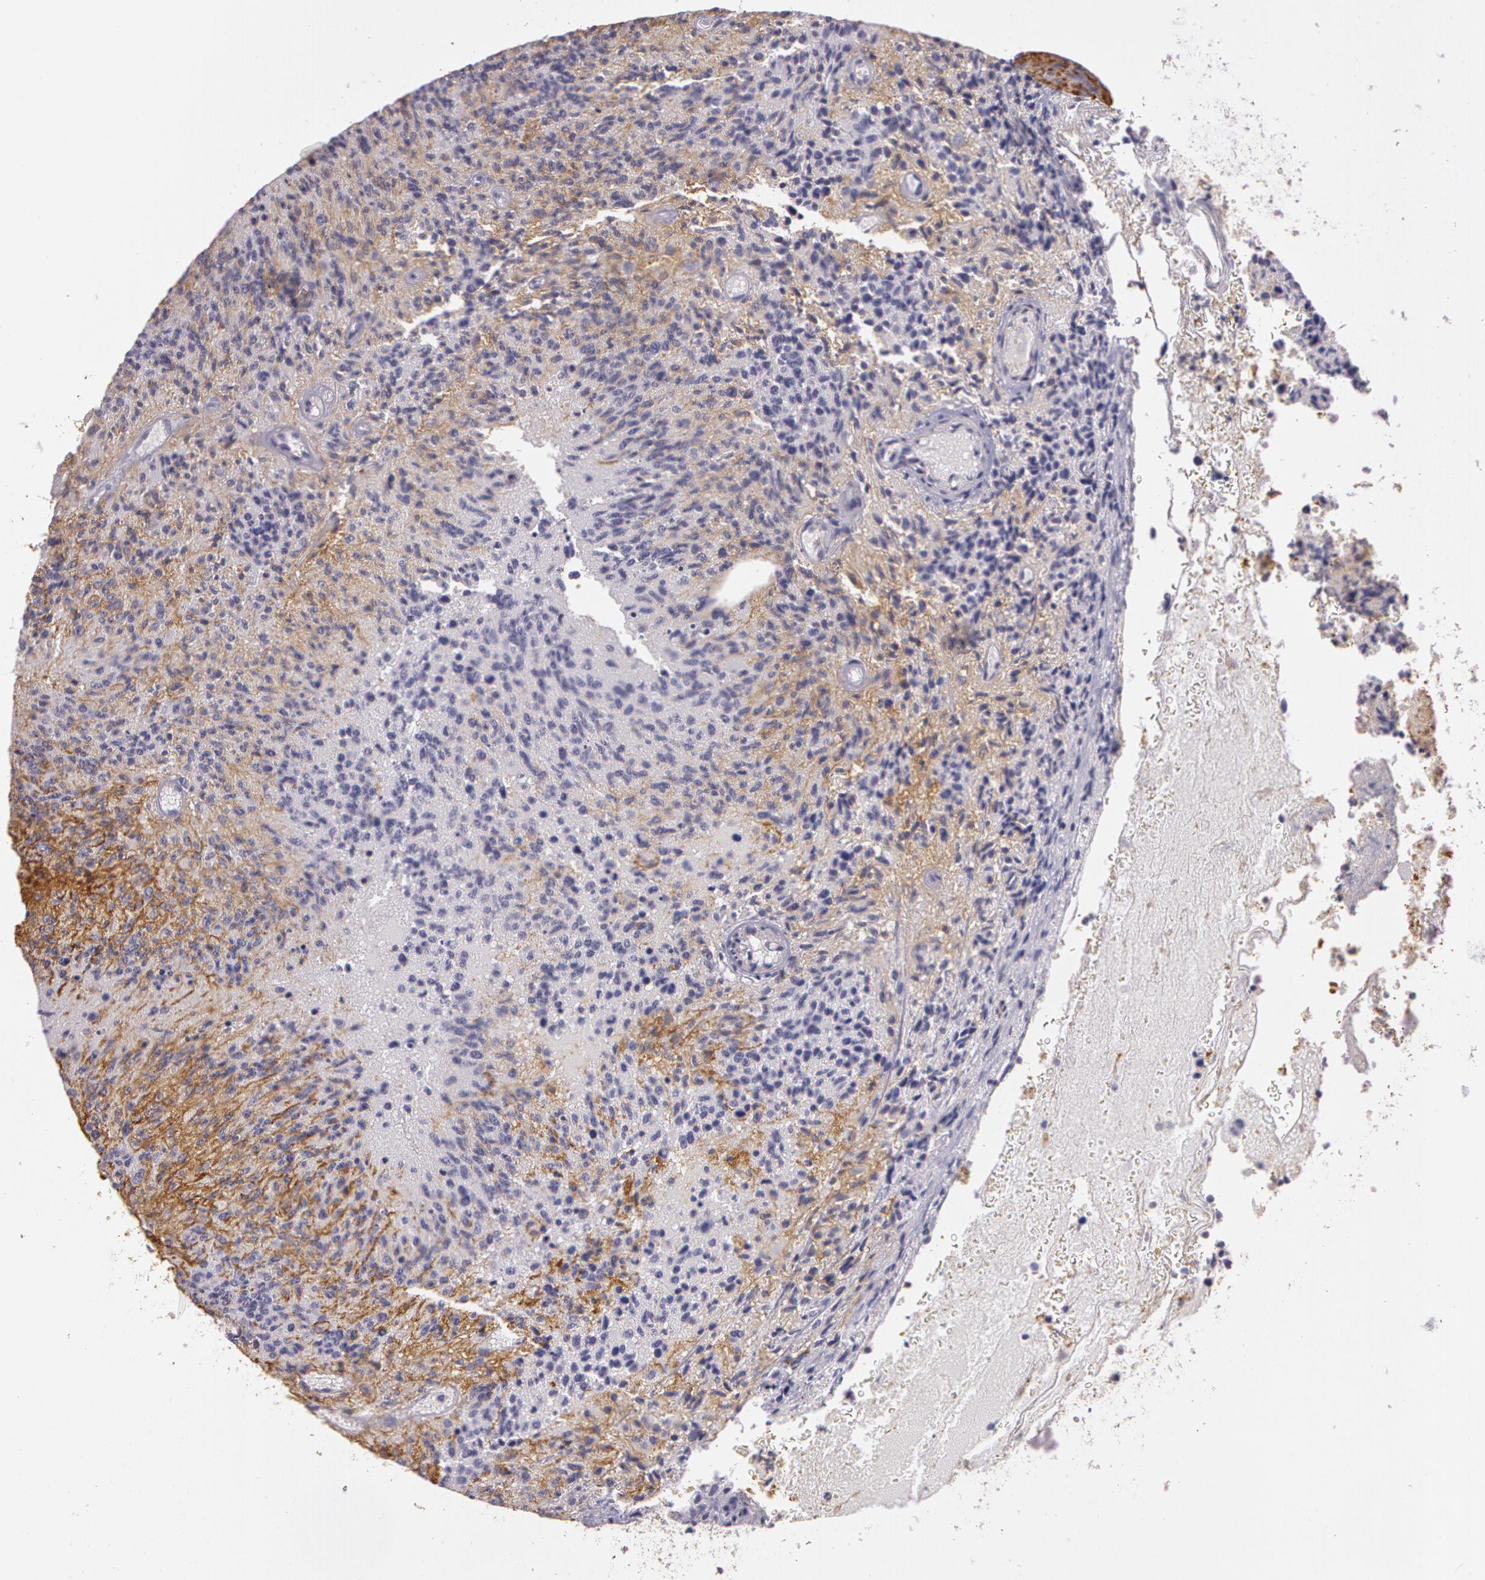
{"staining": {"intensity": "negative", "quantity": "none", "location": "none"}, "tissue": "glioma", "cell_type": "Tumor cells", "image_type": "cancer", "snomed": [{"axis": "morphology", "description": "Glioma, malignant, High grade"}, {"axis": "topography", "description": "Brain"}], "caption": "Tumor cells show no significant protein expression in malignant high-grade glioma. (IHC, brightfield microscopy, high magnification).", "gene": "G2E3", "patient": {"sex": "male", "age": 36}}